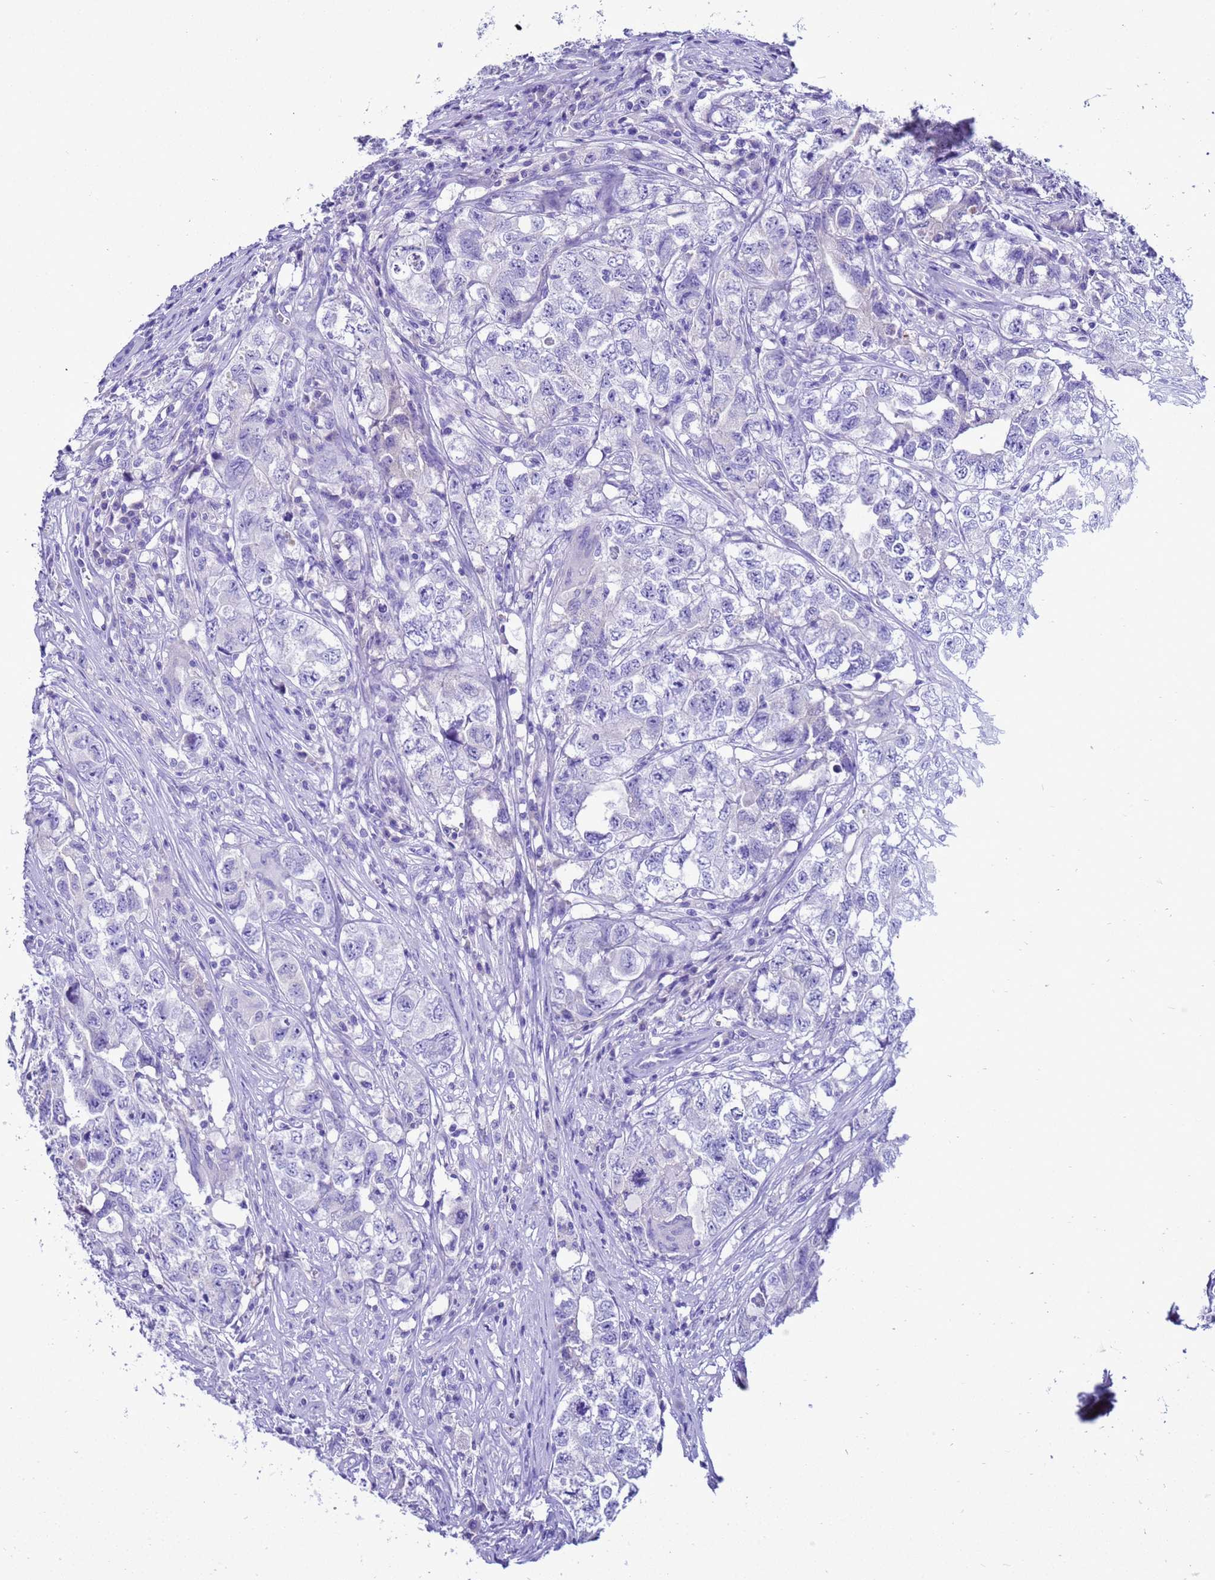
{"staining": {"intensity": "negative", "quantity": "none", "location": "none"}, "tissue": "testis cancer", "cell_type": "Tumor cells", "image_type": "cancer", "snomed": [{"axis": "morphology", "description": "Seminoma, NOS"}, {"axis": "morphology", "description": "Carcinoma, Embryonal, NOS"}, {"axis": "topography", "description": "Testis"}], "caption": "An IHC photomicrograph of testis cancer is shown. There is no staining in tumor cells of testis cancer. Nuclei are stained in blue.", "gene": "BEST2", "patient": {"sex": "male", "age": 43}}